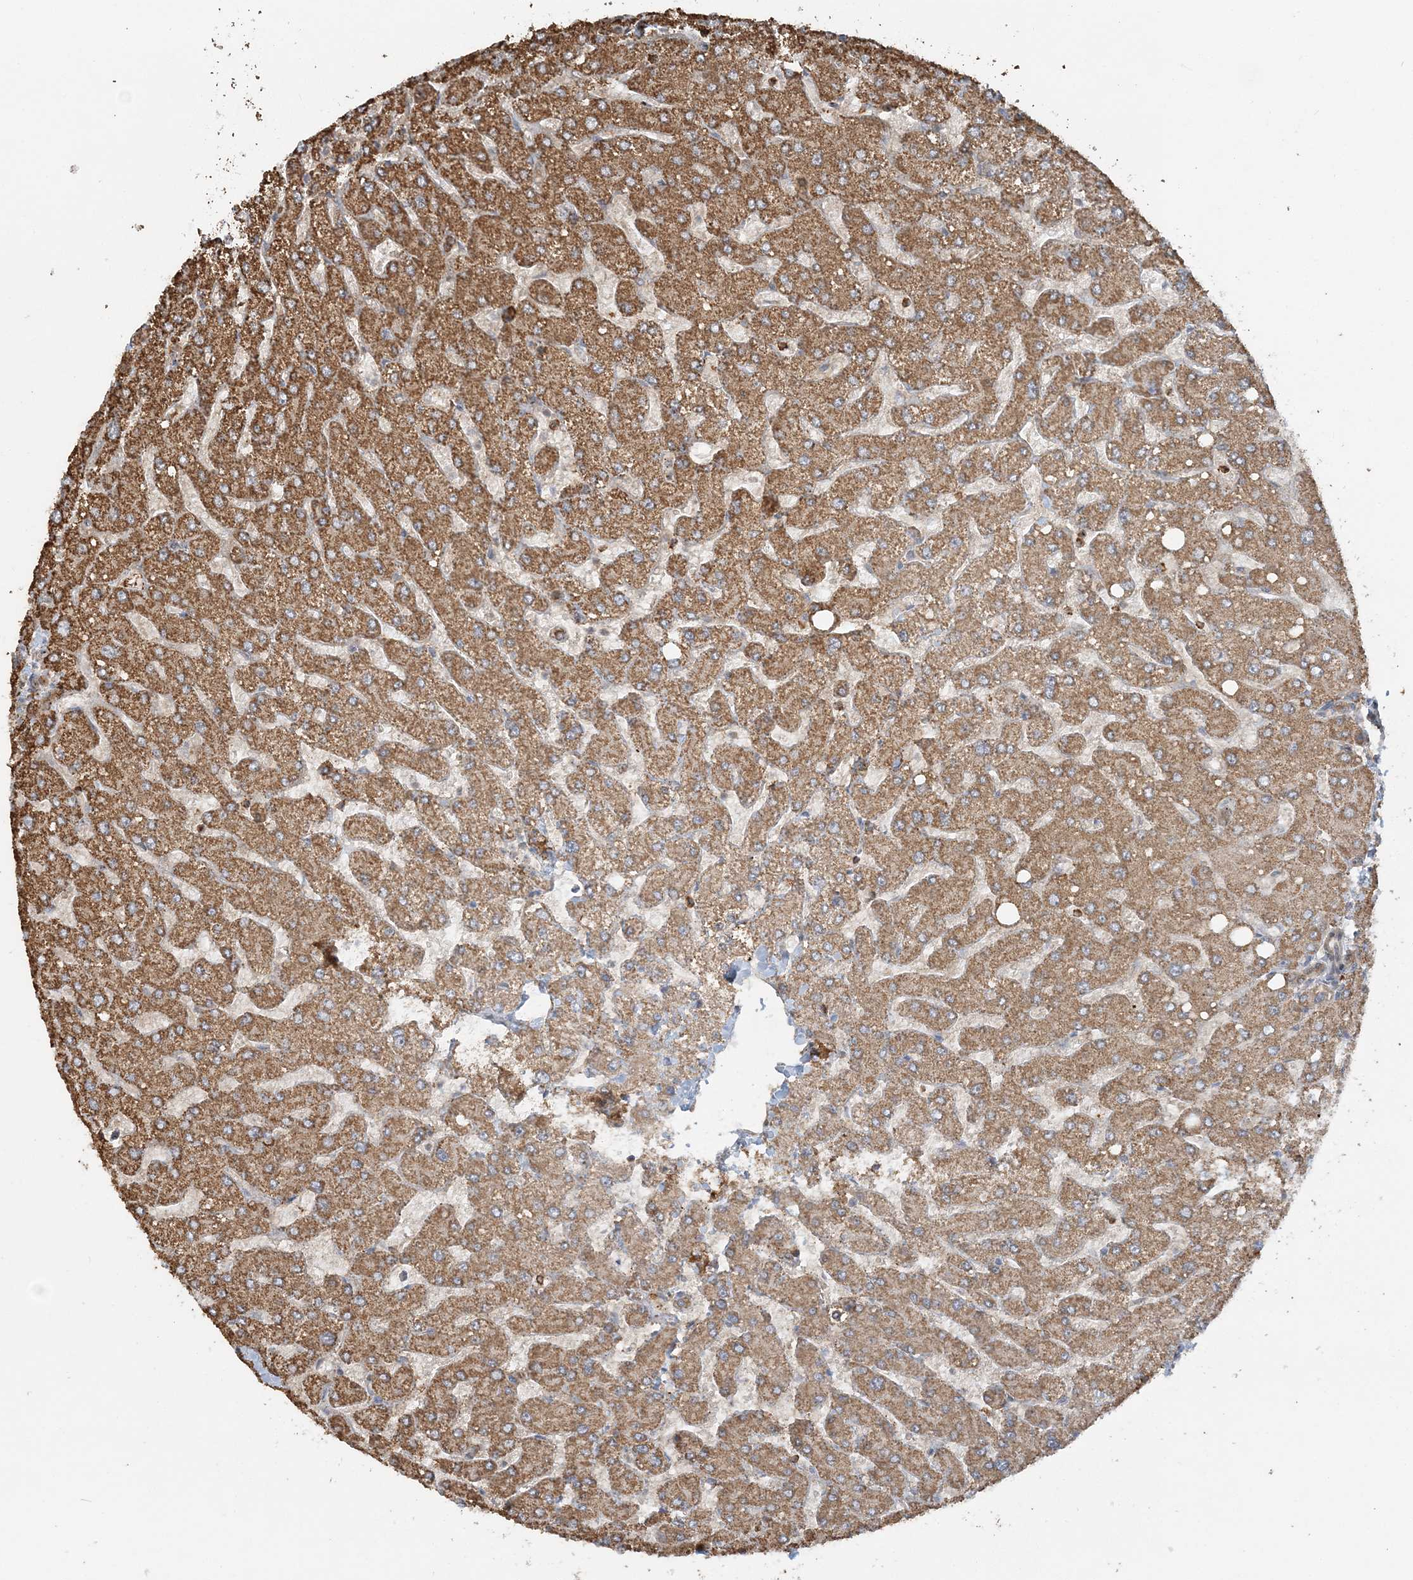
{"staining": {"intensity": "moderate", "quantity": ">75%", "location": "cytoplasmic/membranous"}, "tissue": "liver", "cell_type": "Cholangiocytes", "image_type": "normal", "snomed": [{"axis": "morphology", "description": "Normal tissue, NOS"}, {"axis": "topography", "description": "Liver"}], "caption": "Immunohistochemical staining of benign liver demonstrates >75% levels of moderate cytoplasmic/membranous protein staining in about >75% of cholangiocytes. Using DAB (3,3'-diaminobenzidine) (brown) and hematoxylin (blue) stains, captured at high magnification using brightfield microscopy.", "gene": "DSTN", "patient": {"sex": "male", "age": 55}}